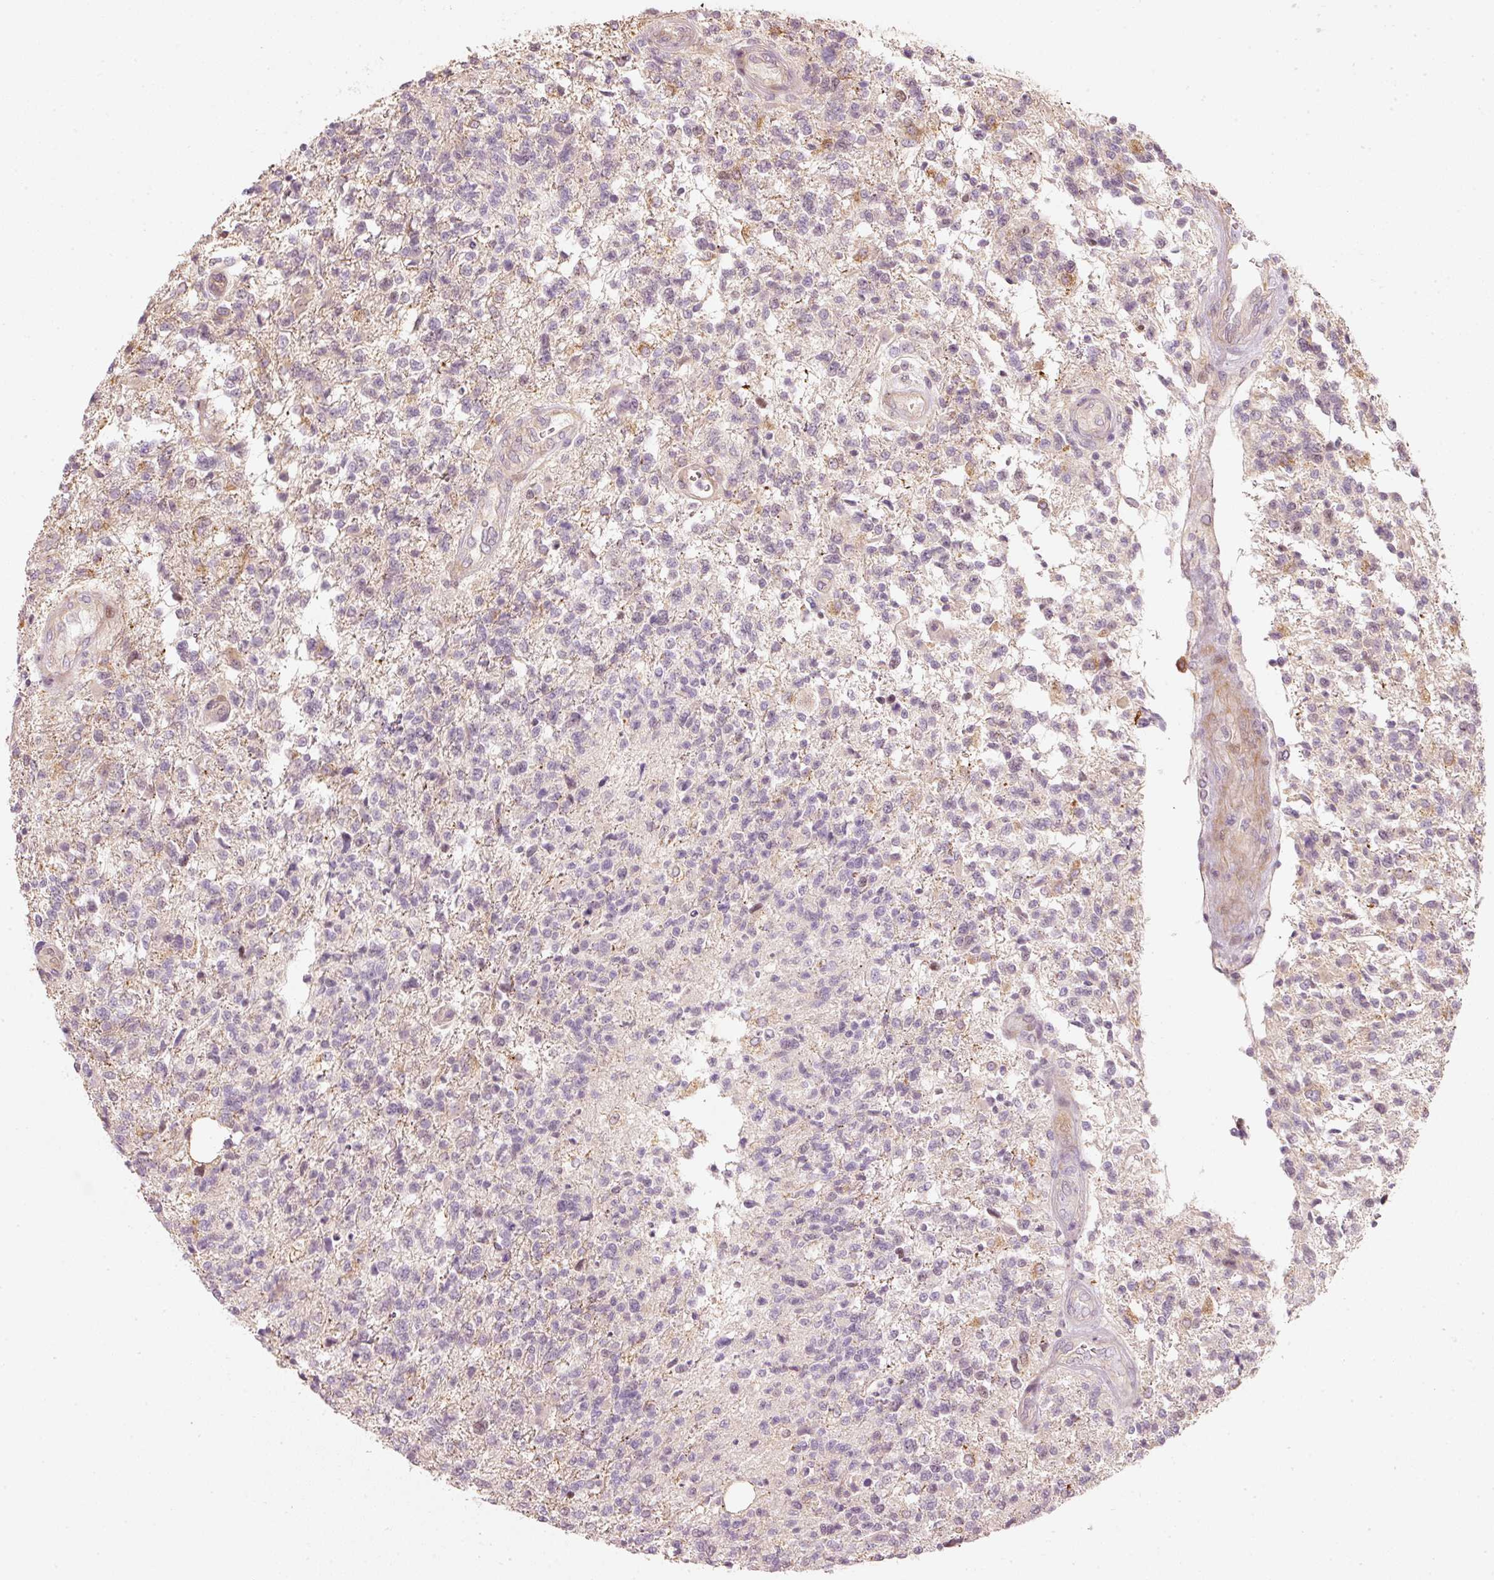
{"staining": {"intensity": "negative", "quantity": "none", "location": "none"}, "tissue": "glioma", "cell_type": "Tumor cells", "image_type": "cancer", "snomed": [{"axis": "morphology", "description": "Glioma, malignant, High grade"}, {"axis": "topography", "description": "Brain"}], "caption": "High power microscopy photomicrograph of an IHC photomicrograph of glioma, revealing no significant positivity in tumor cells.", "gene": "TREX2", "patient": {"sex": "male", "age": 56}}